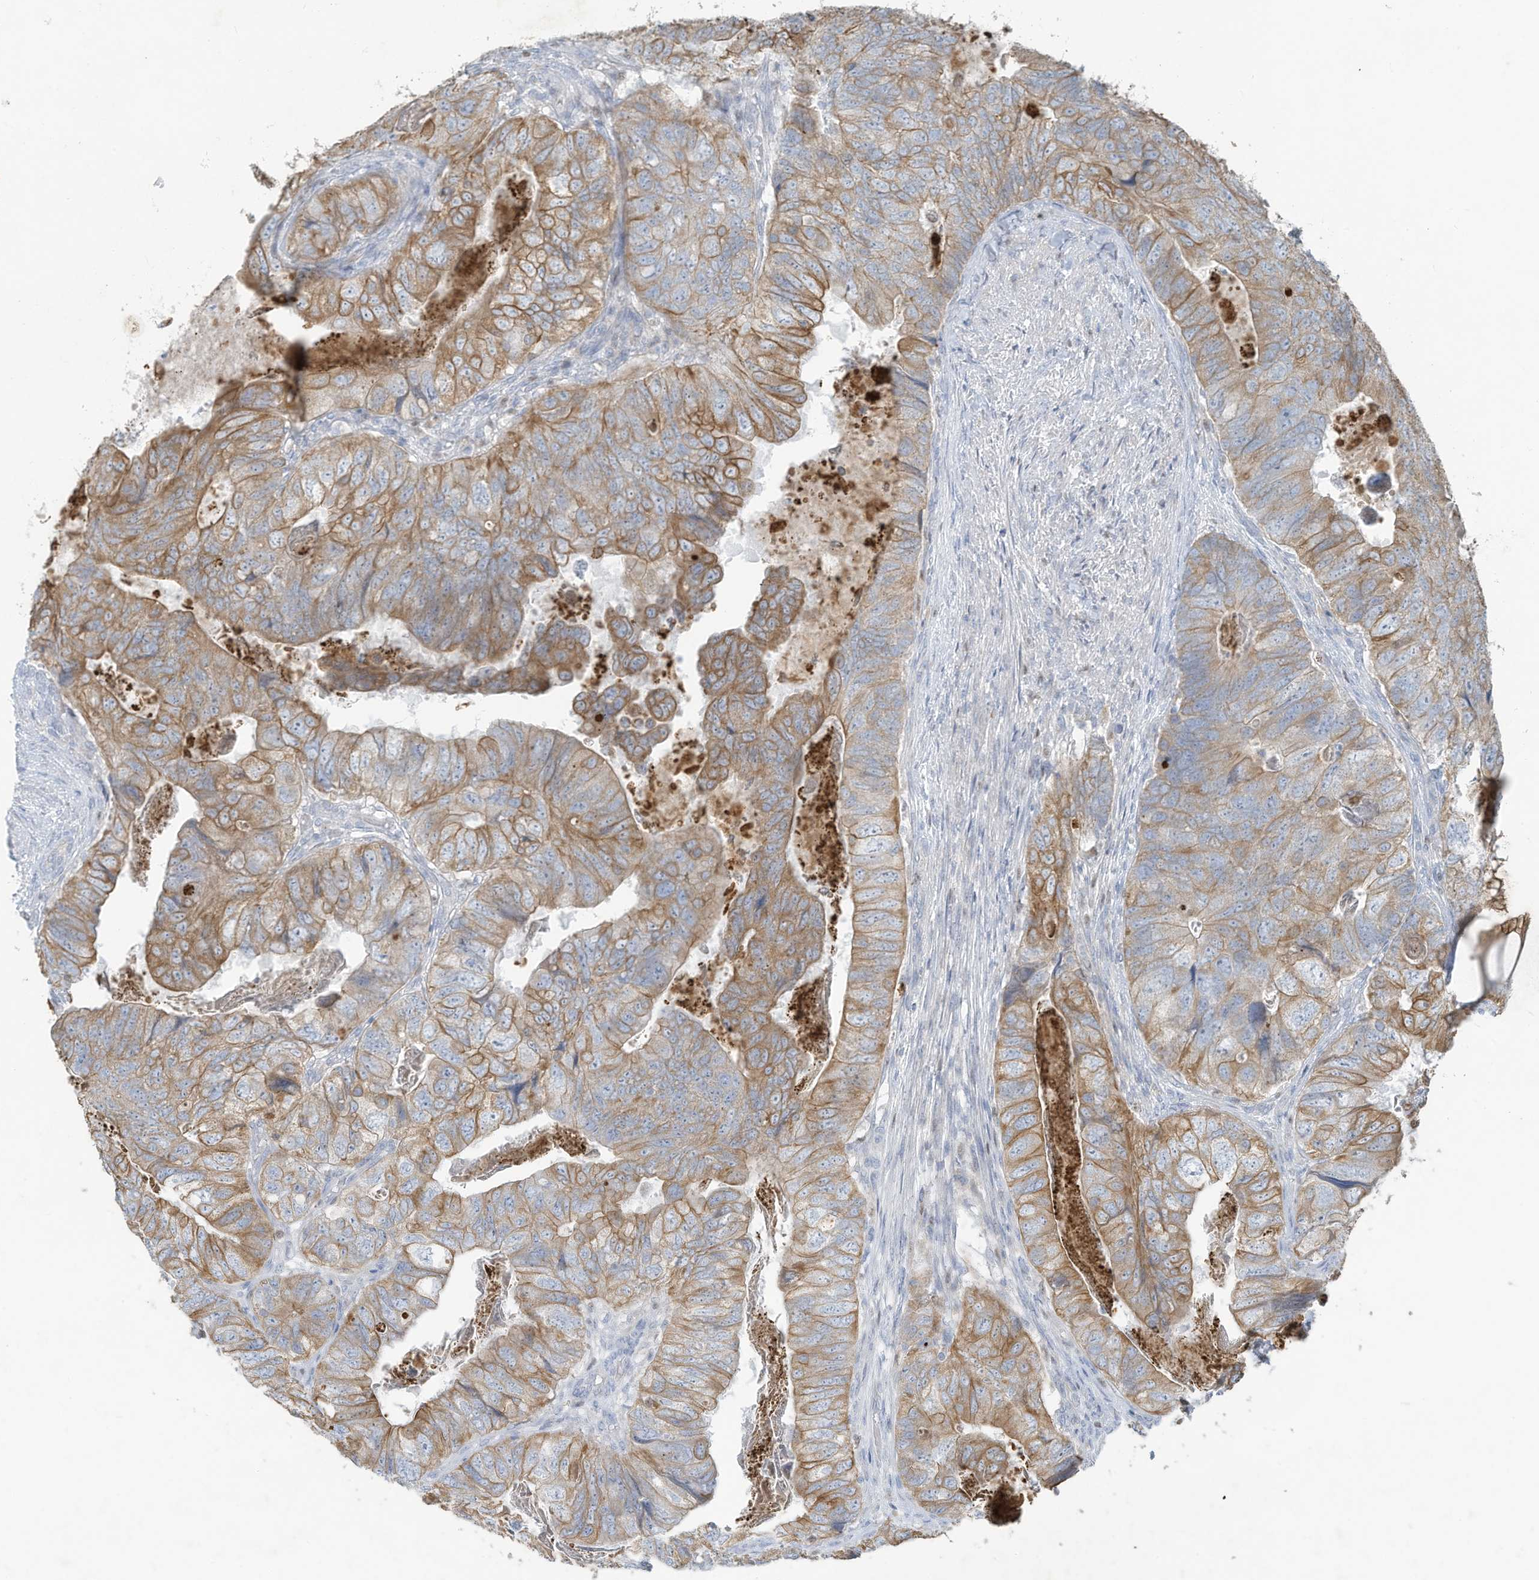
{"staining": {"intensity": "moderate", "quantity": ">75%", "location": "cytoplasmic/membranous"}, "tissue": "colorectal cancer", "cell_type": "Tumor cells", "image_type": "cancer", "snomed": [{"axis": "morphology", "description": "Adenocarcinoma, NOS"}, {"axis": "topography", "description": "Rectum"}], "caption": "Human colorectal adenocarcinoma stained for a protein (brown) shows moderate cytoplasmic/membranous positive staining in approximately >75% of tumor cells.", "gene": "TUBE1", "patient": {"sex": "male", "age": 63}}